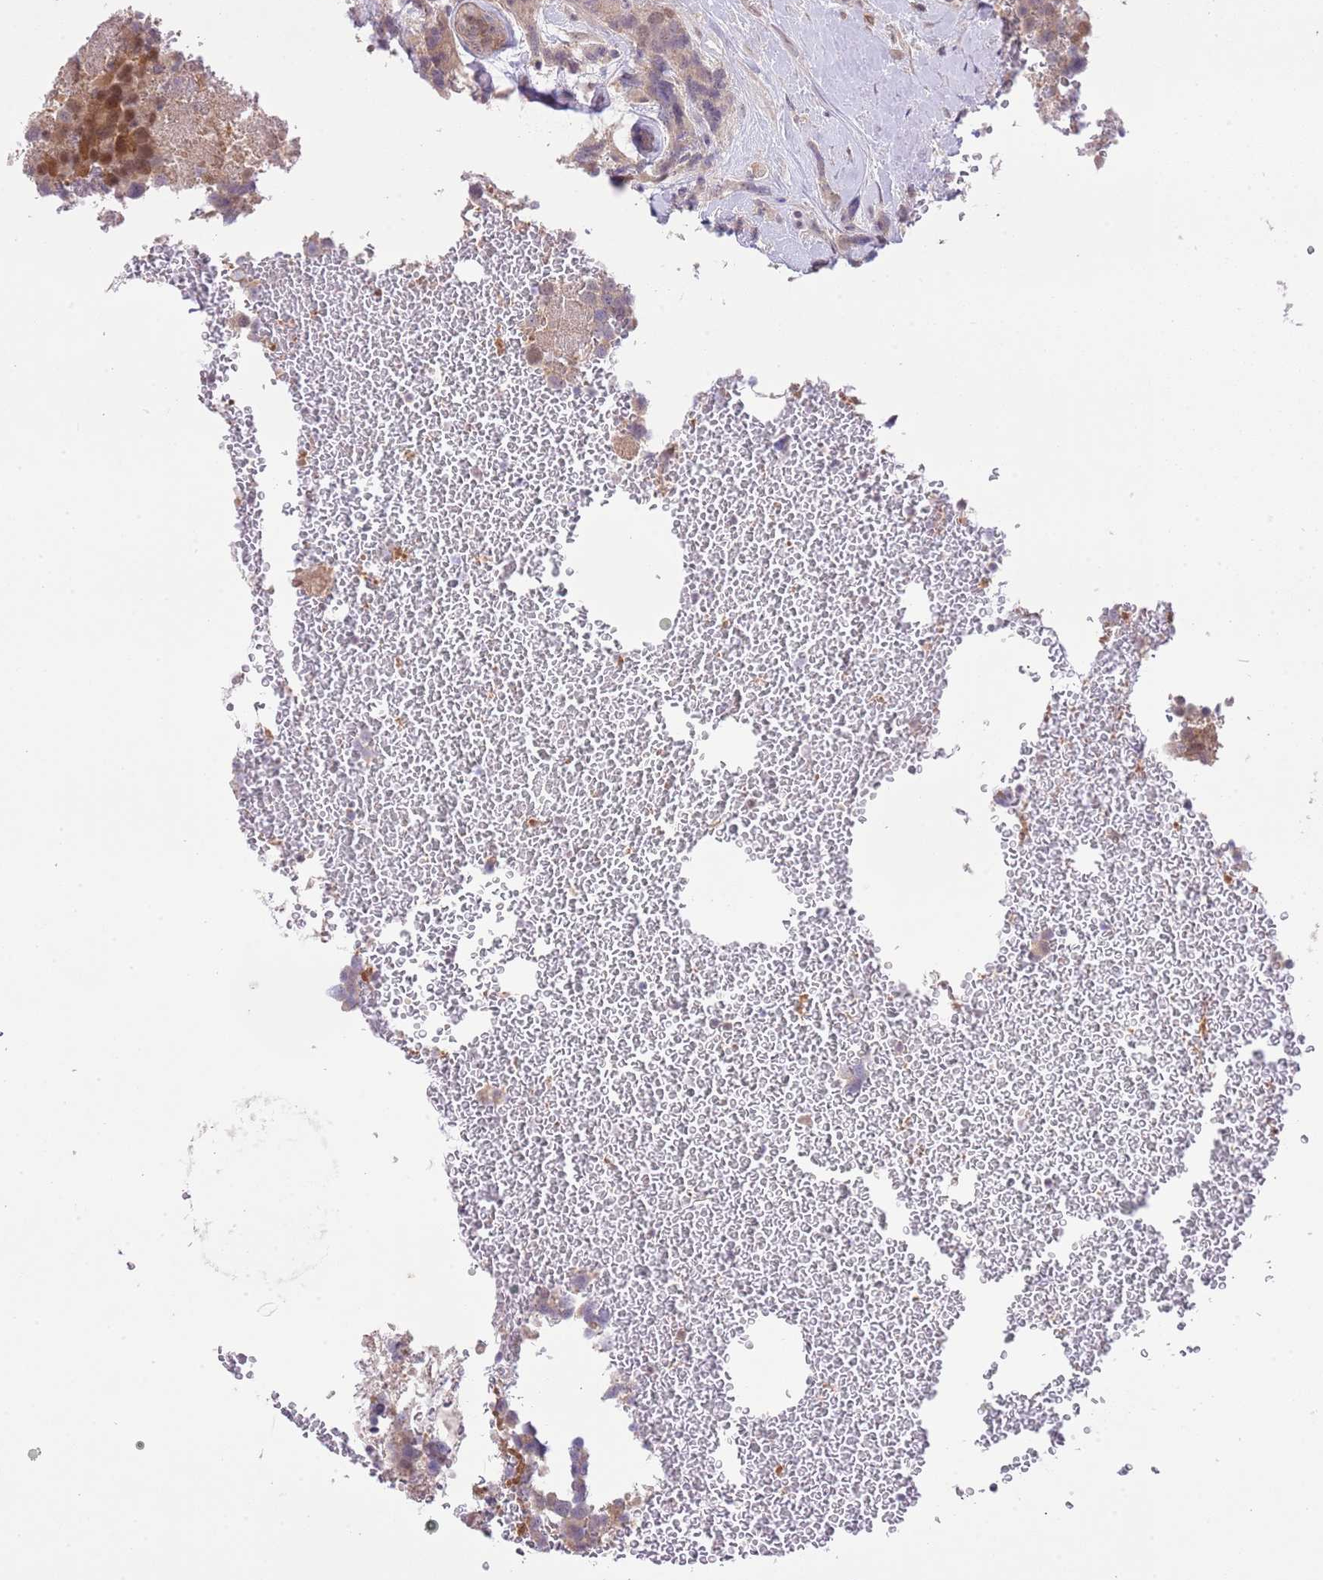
{"staining": {"intensity": "weak", "quantity": "<25%", "location": "cytoplasmic/membranous"}, "tissue": "breast cancer", "cell_type": "Tumor cells", "image_type": "cancer", "snomed": [{"axis": "morphology", "description": "Lobular carcinoma"}, {"axis": "topography", "description": "Breast"}], "caption": "Immunohistochemistry histopathology image of human lobular carcinoma (breast) stained for a protein (brown), which exhibits no expression in tumor cells.", "gene": "GALK2", "patient": {"sex": "female", "age": 59}}